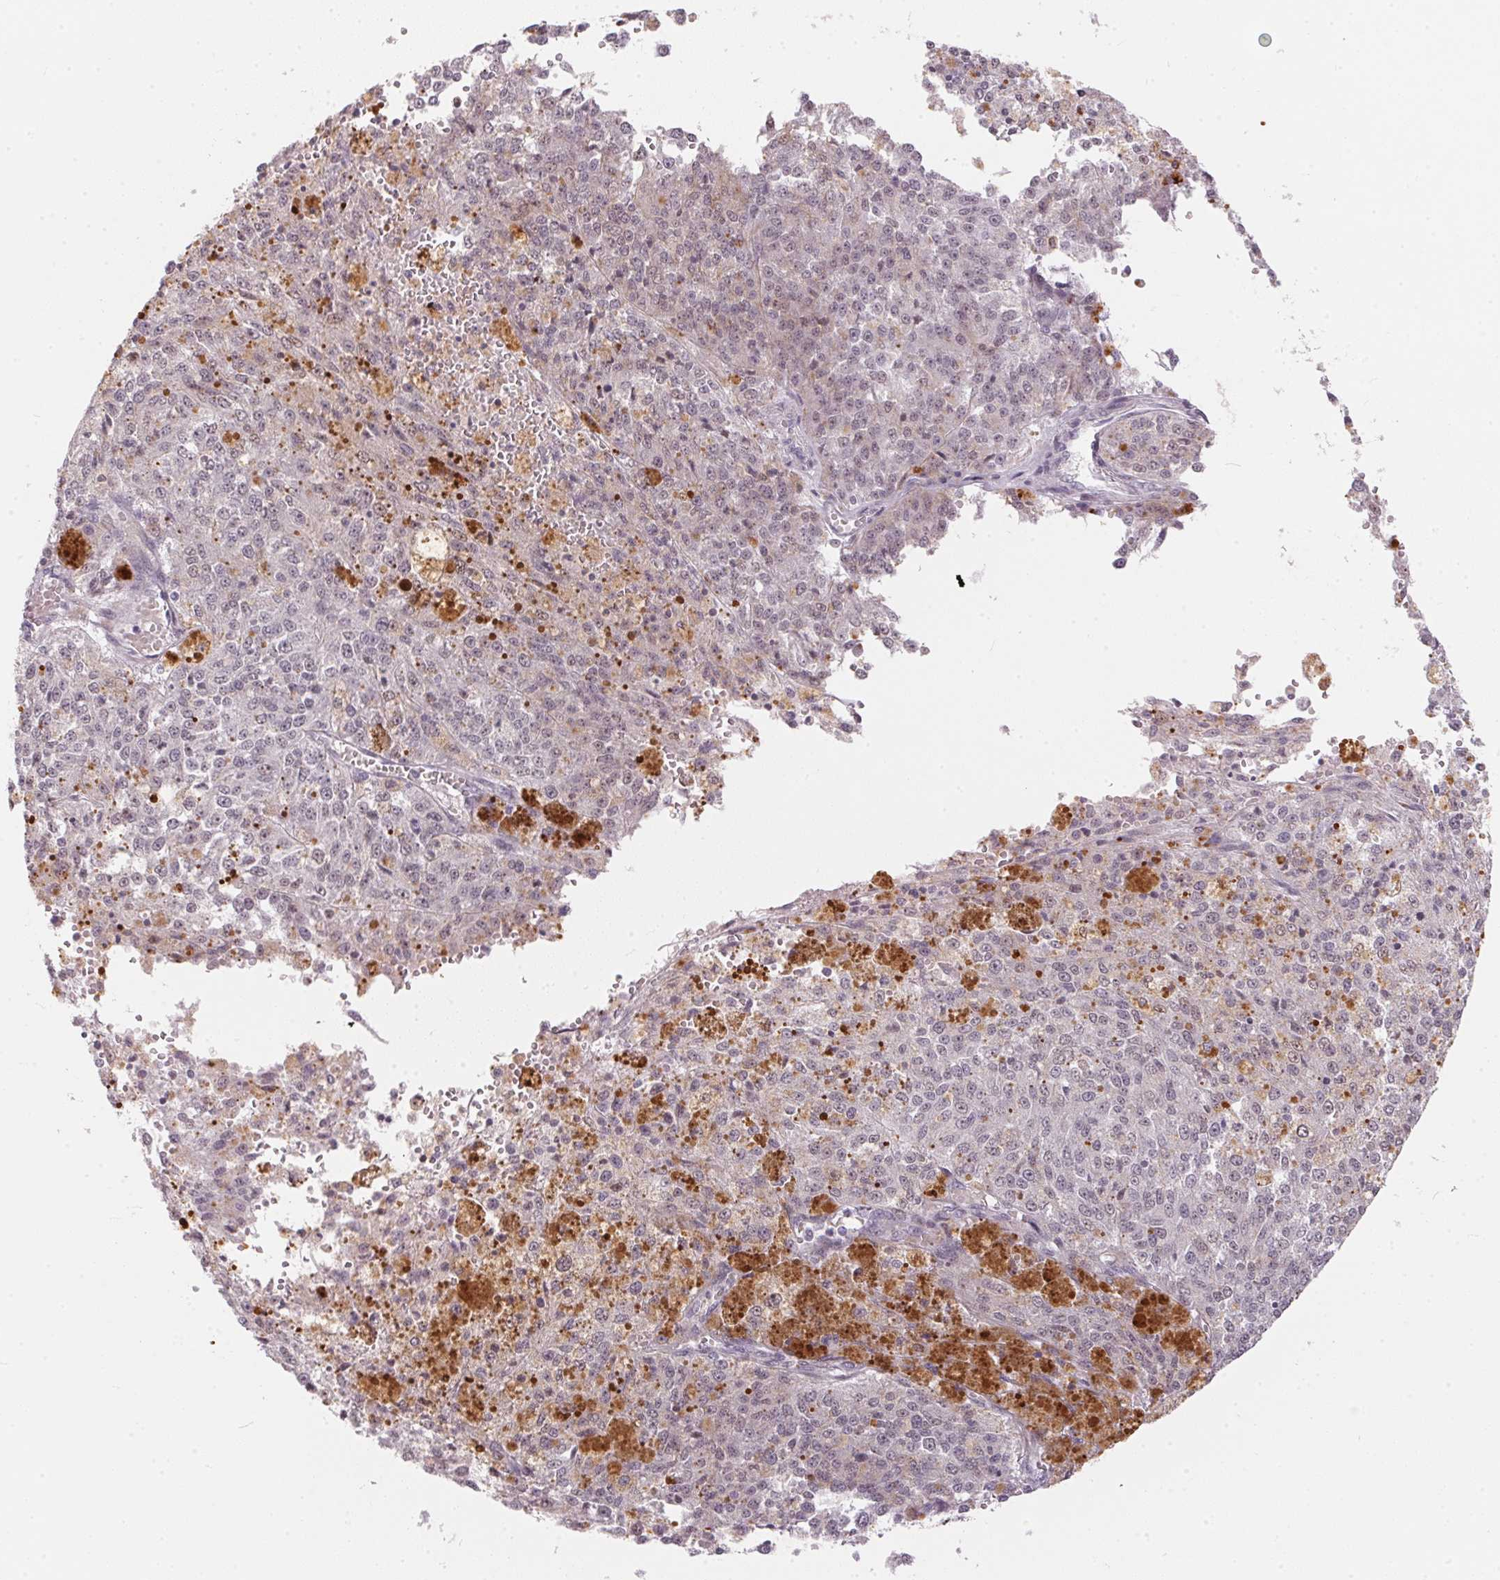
{"staining": {"intensity": "negative", "quantity": "none", "location": "none"}, "tissue": "melanoma", "cell_type": "Tumor cells", "image_type": "cancer", "snomed": [{"axis": "morphology", "description": "Malignant melanoma, Metastatic site"}, {"axis": "topography", "description": "Lymph node"}], "caption": "Malignant melanoma (metastatic site) was stained to show a protein in brown. There is no significant expression in tumor cells.", "gene": "GDAP1L1", "patient": {"sex": "female", "age": 64}}